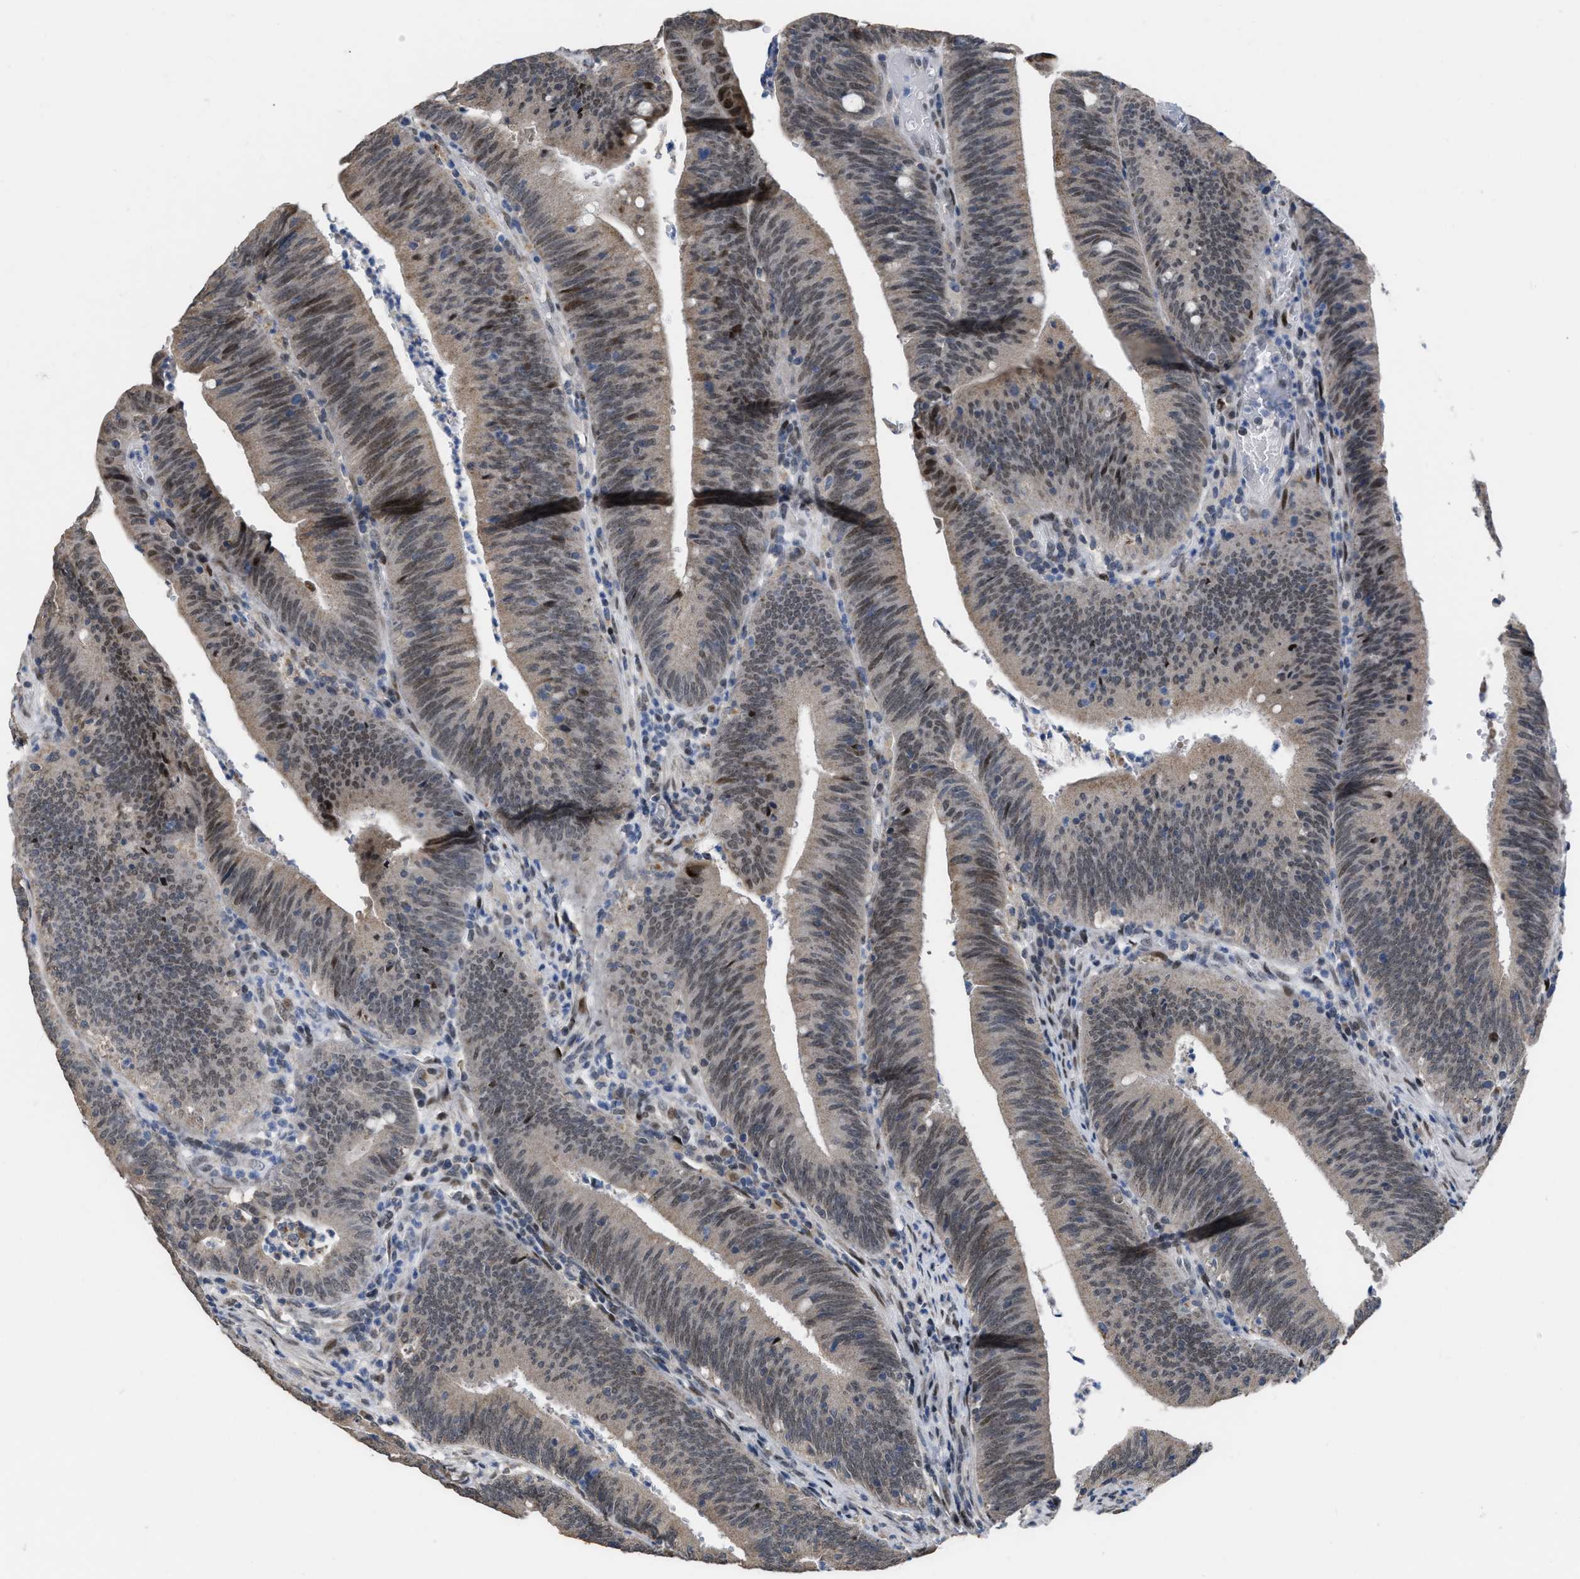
{"staining": {"intensity": "weak", "quantity": "25%-75%", "location": "cytoplasmic/membranous,nuclear"}, "tissue": "colorectal cancer", "cell_type": "Tumor cells", "image_type": "cancer", "snomed": [{"axis": "morphology", "description": "Normal tissue, NOS"}, {"axis": "morphology", "description": "Adenocarcinoma, NOS"}, {"axis": "topography", "description": "Rectum"}], "caption": "A low amount of weak cytoplasmic/membranous and nuclear staining is present in approximately 25%-75% of tumor cells in colorectal cancer (adenocarcinoma) tissue.", "gene": "SETDB1", "patient": {"sex": "female", "age": 66}}